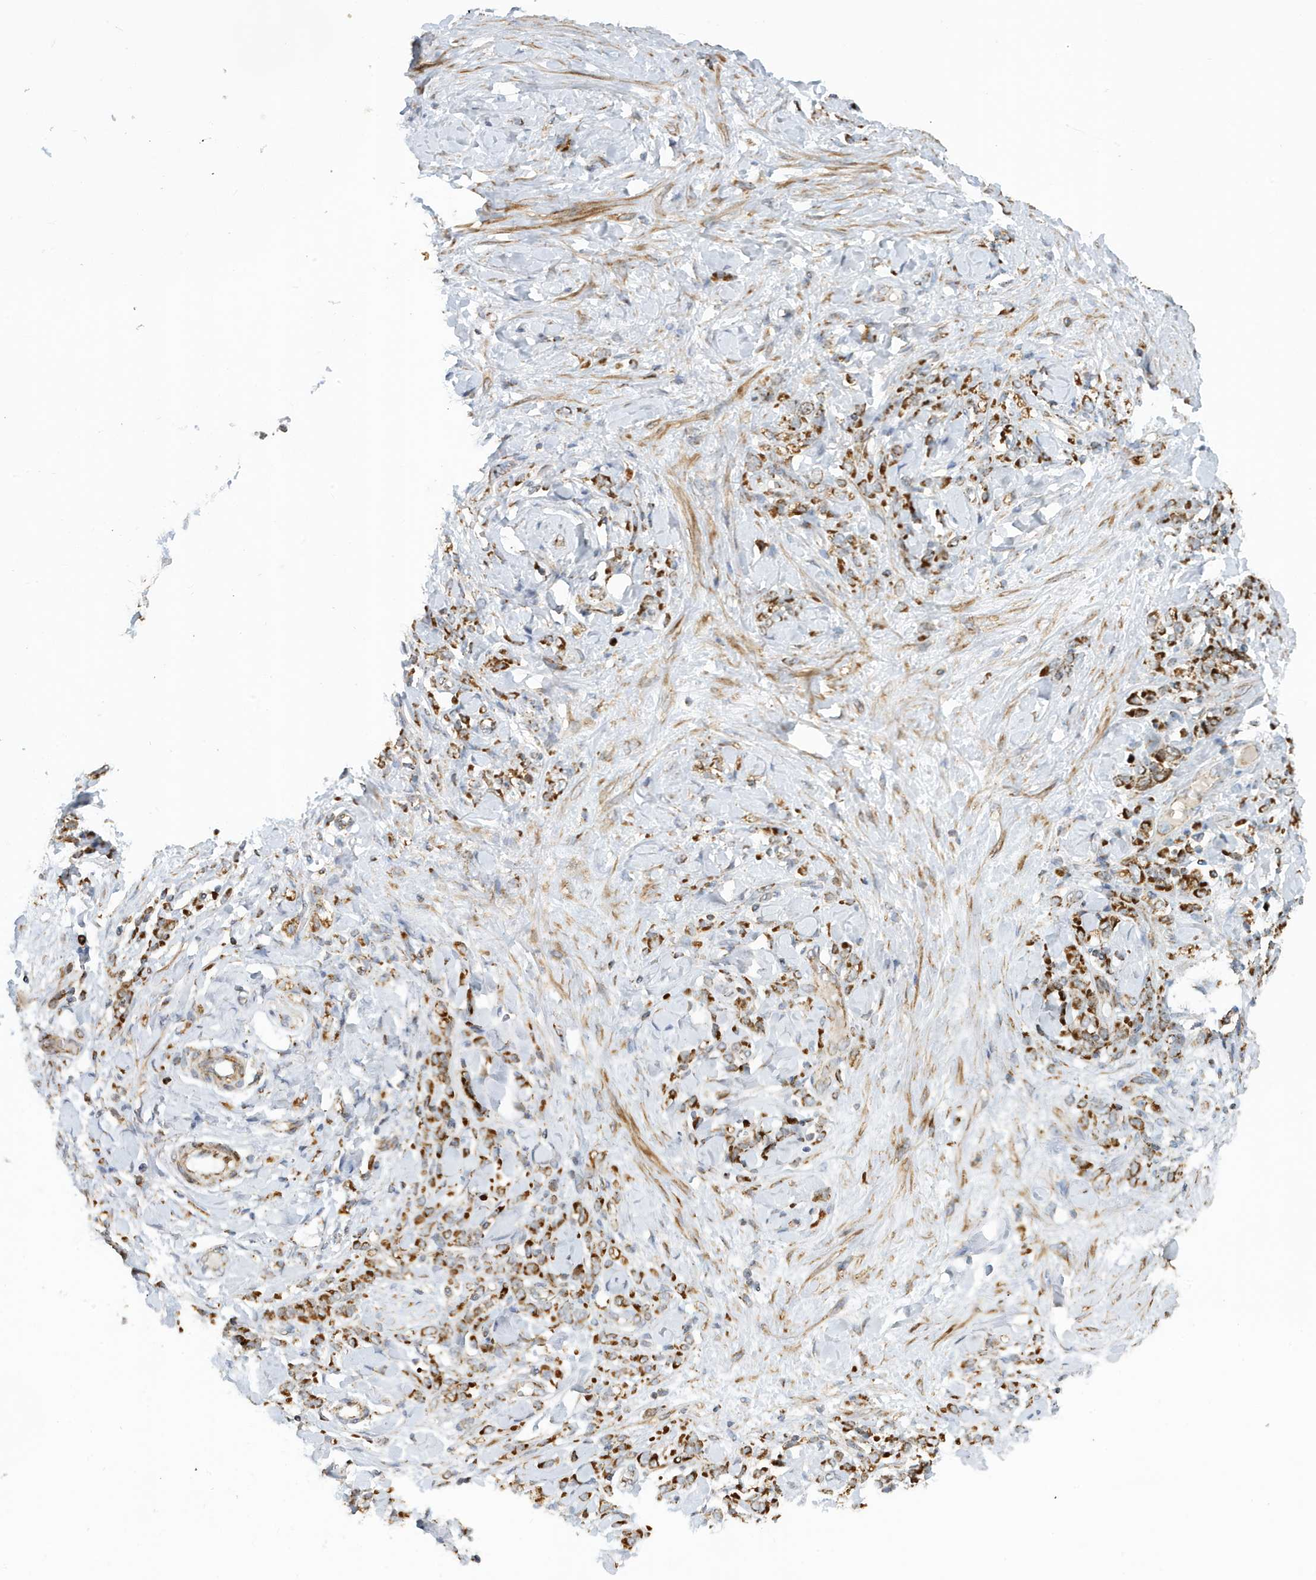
{"staining": {"intensity": "strong", "quantity": ">75%", "location": "cytoplasmic/membranous"}, "tissue": "stomach cancer", "cell_type": "Tumor cells", "image_type": "cancer", "snomed": [{"axis": "morphology", "description": "Normal tissue, NOS"}, {"axis": "morphology", "description": "Adenocarcinoma, NOS"}, {"axis": "topography", "description": "Stomach"}], "caption": "Tumor cells display high levels of strong cytoplasmic/membranous staining in approximately >75% of cells in human stomach cancer. (DAB = brown stain, brightfield microscopy at high magnification).", "gene": "MAN1A1", "patient": {"sex": "male", "age": 82}}